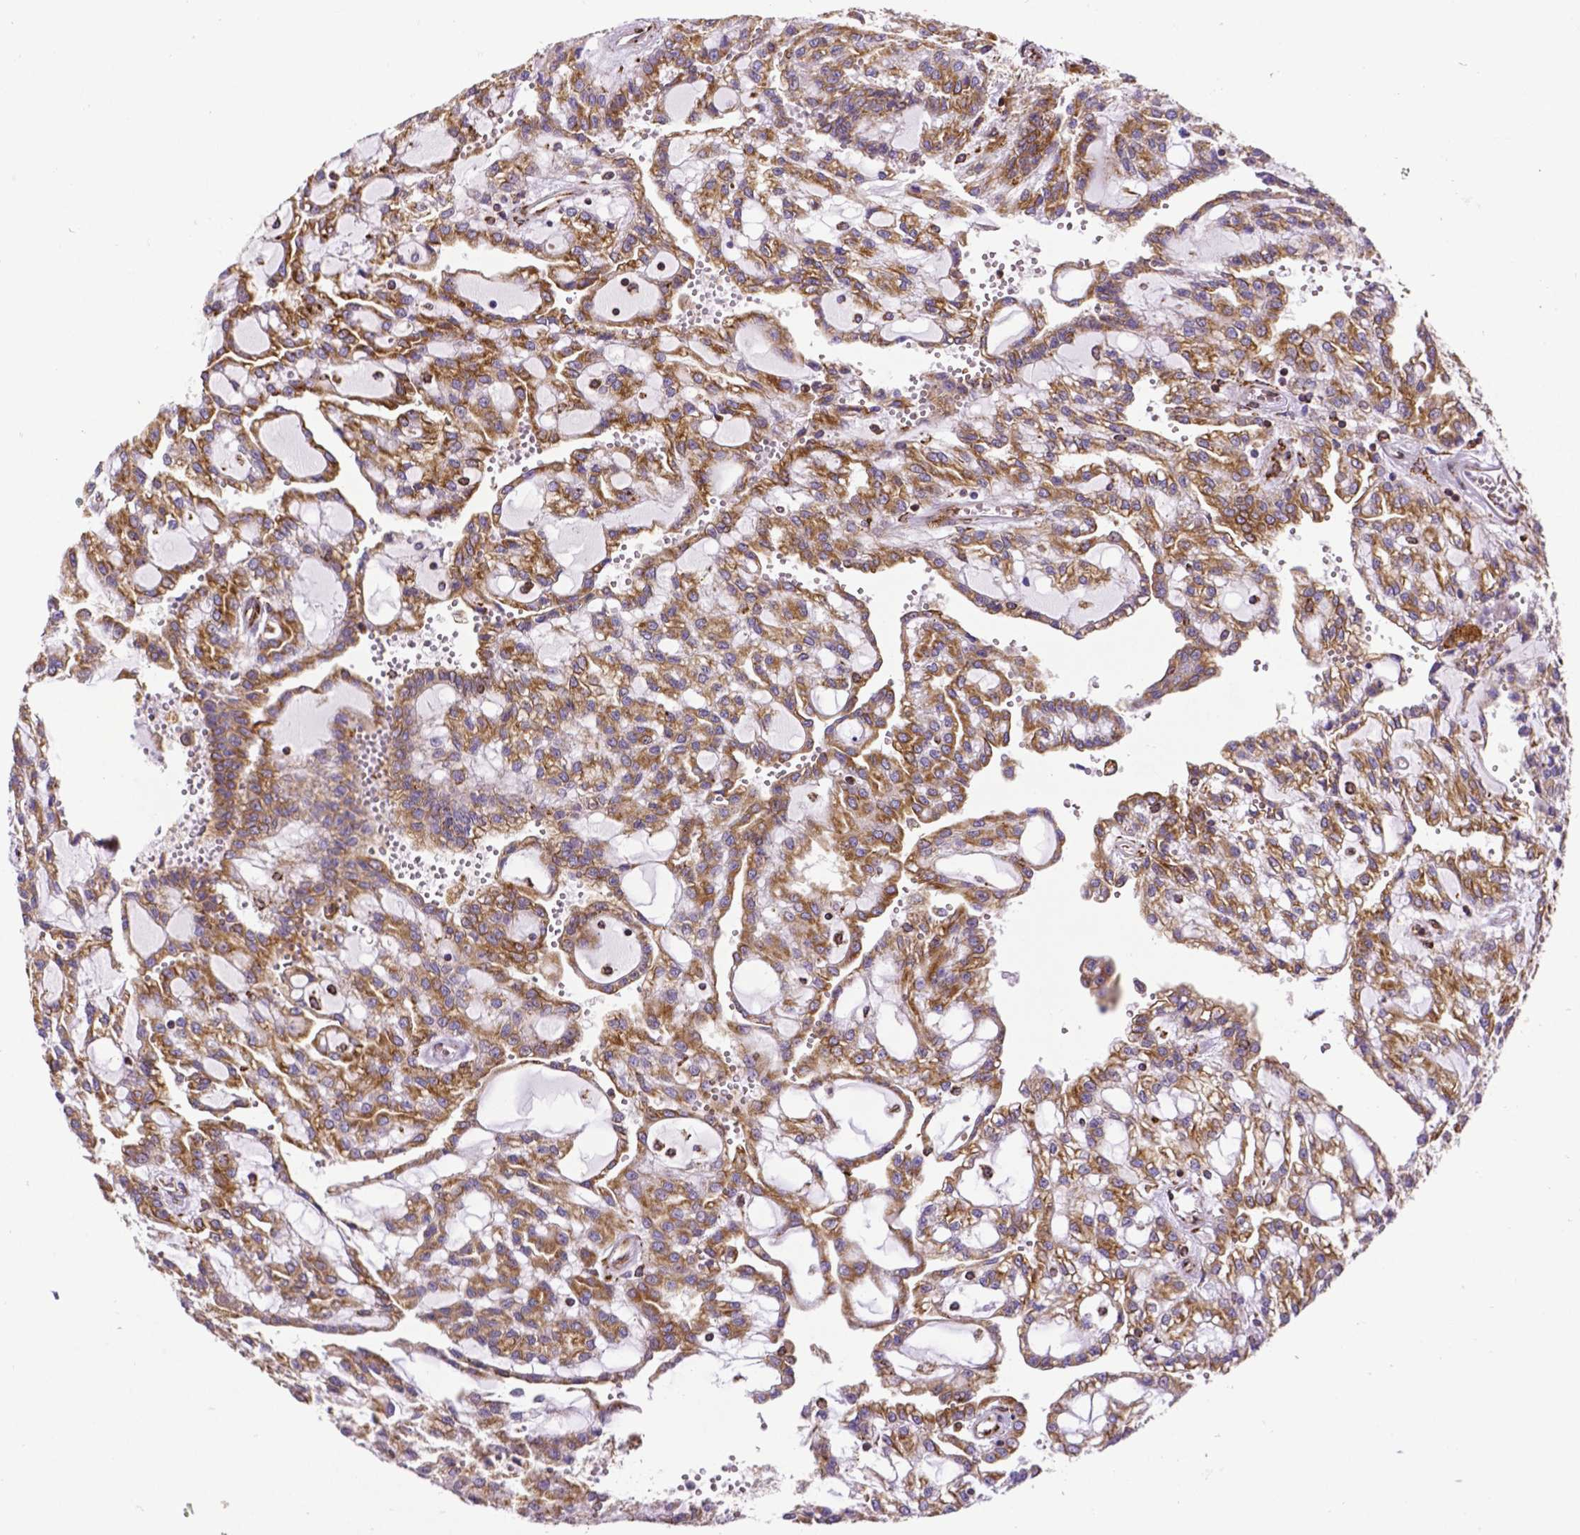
{"staining": {"intensity": "moderate", "quantity": ">75%", "location": "cytoplasmic/membranous"}, "tissue": "renal cancer", "cell_type": "Tumor cells", "image_type": "cancer", "snomed": [{"axis": "morphology", "description": "Adenocarcinoma, NOS"}, {"axis": "topography", "description": "Kidney"}], "caption": "An IHC micrograph of tumor tissue is shown. Protein staining in brown highlights moderate cytoplasmic/membranous positivity in adenocarcinoma (renal) within tumor cells.", "gene": "MTDH", "patient": {"sex": "male", "age": 63}}